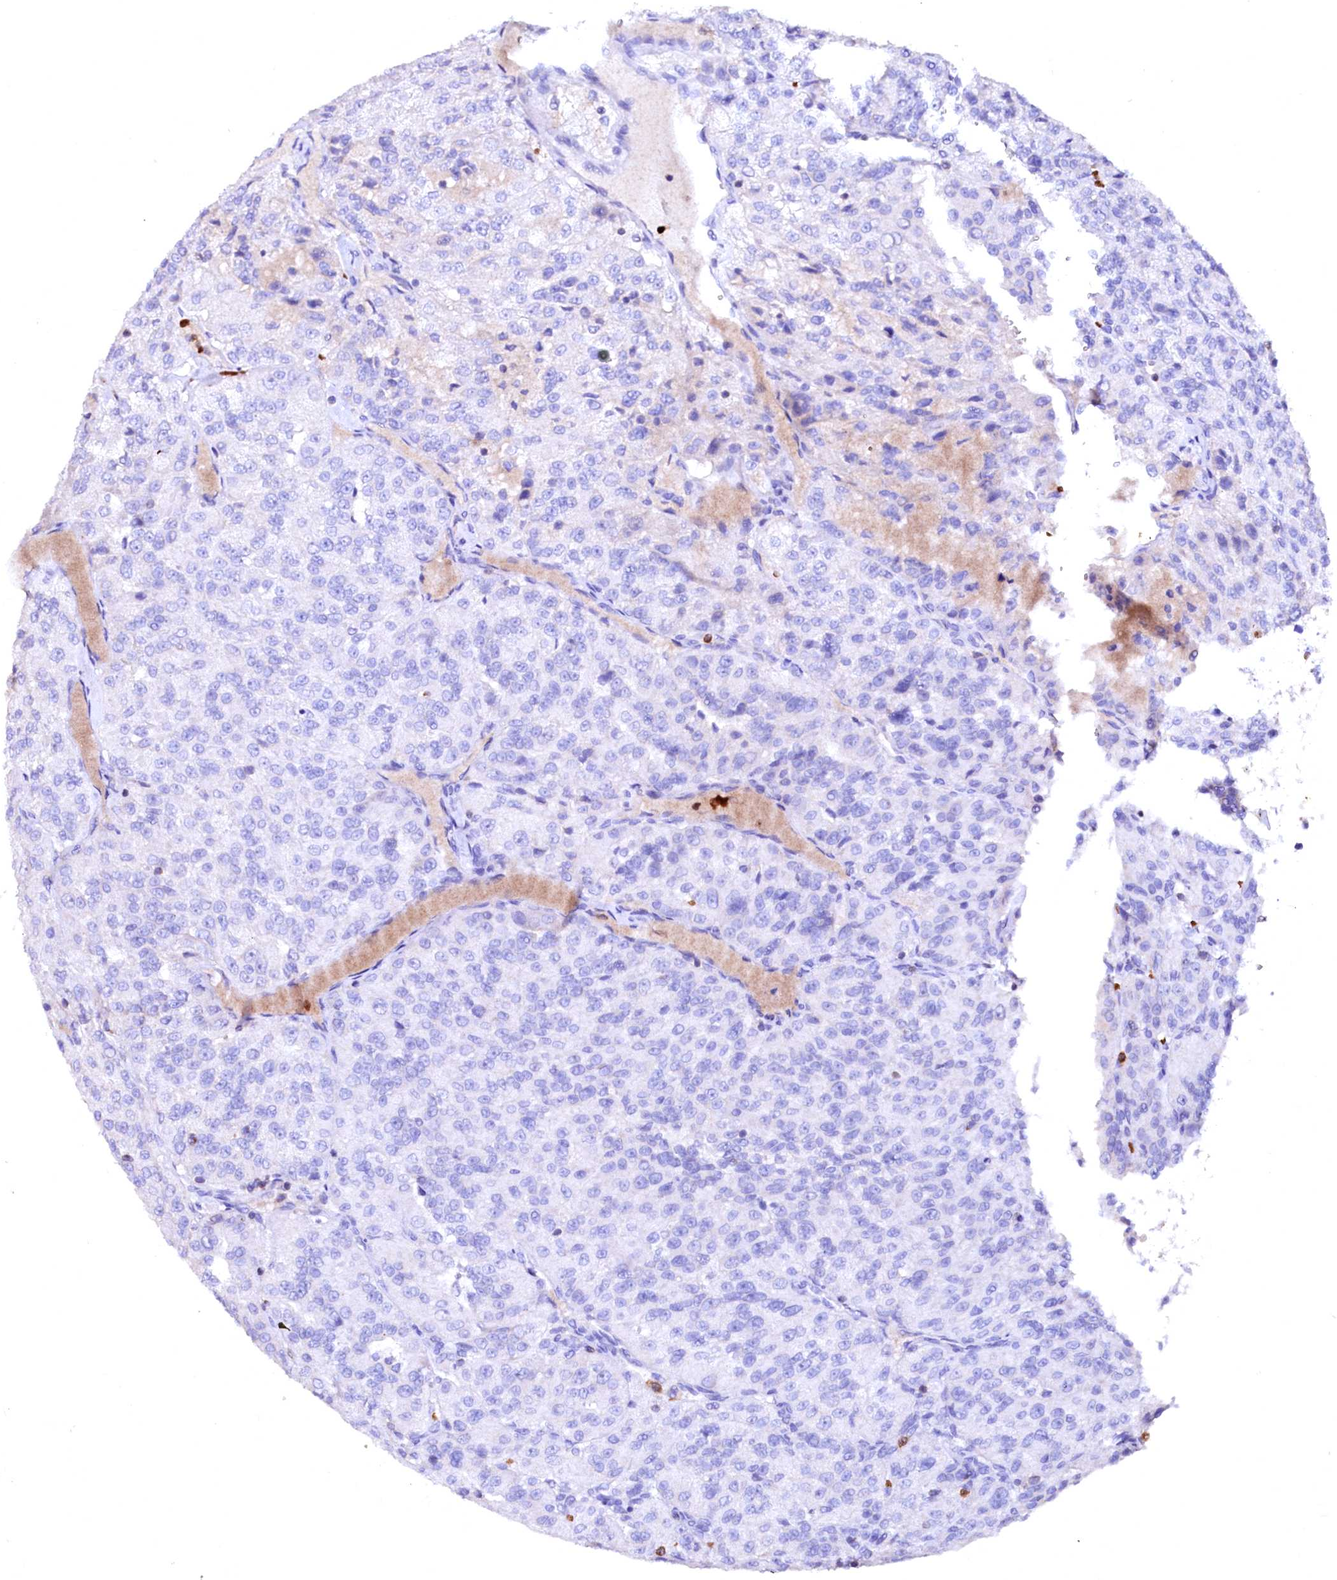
{"staining": {"intensity": "negative", "quantity": "none", "location": "none"}, "tissue": "renal cancer", "cell_type": "Tumor cells", "image_type": "cancer", "snomed": [{"axis": "morphology", "description": "Adenocarcinoma, NOS"}, {"axis": "topography", "description": "Kidney"}], "caption": "Histopathology image shows no protein expression in tumor cells of adenocarcinoma (renal) tissue. (Immunohistochemistry (ihc), brightfield microscopy, high magnification).", "gene": "RAB27A", "patient": {"sex": "female", "age": 63}}